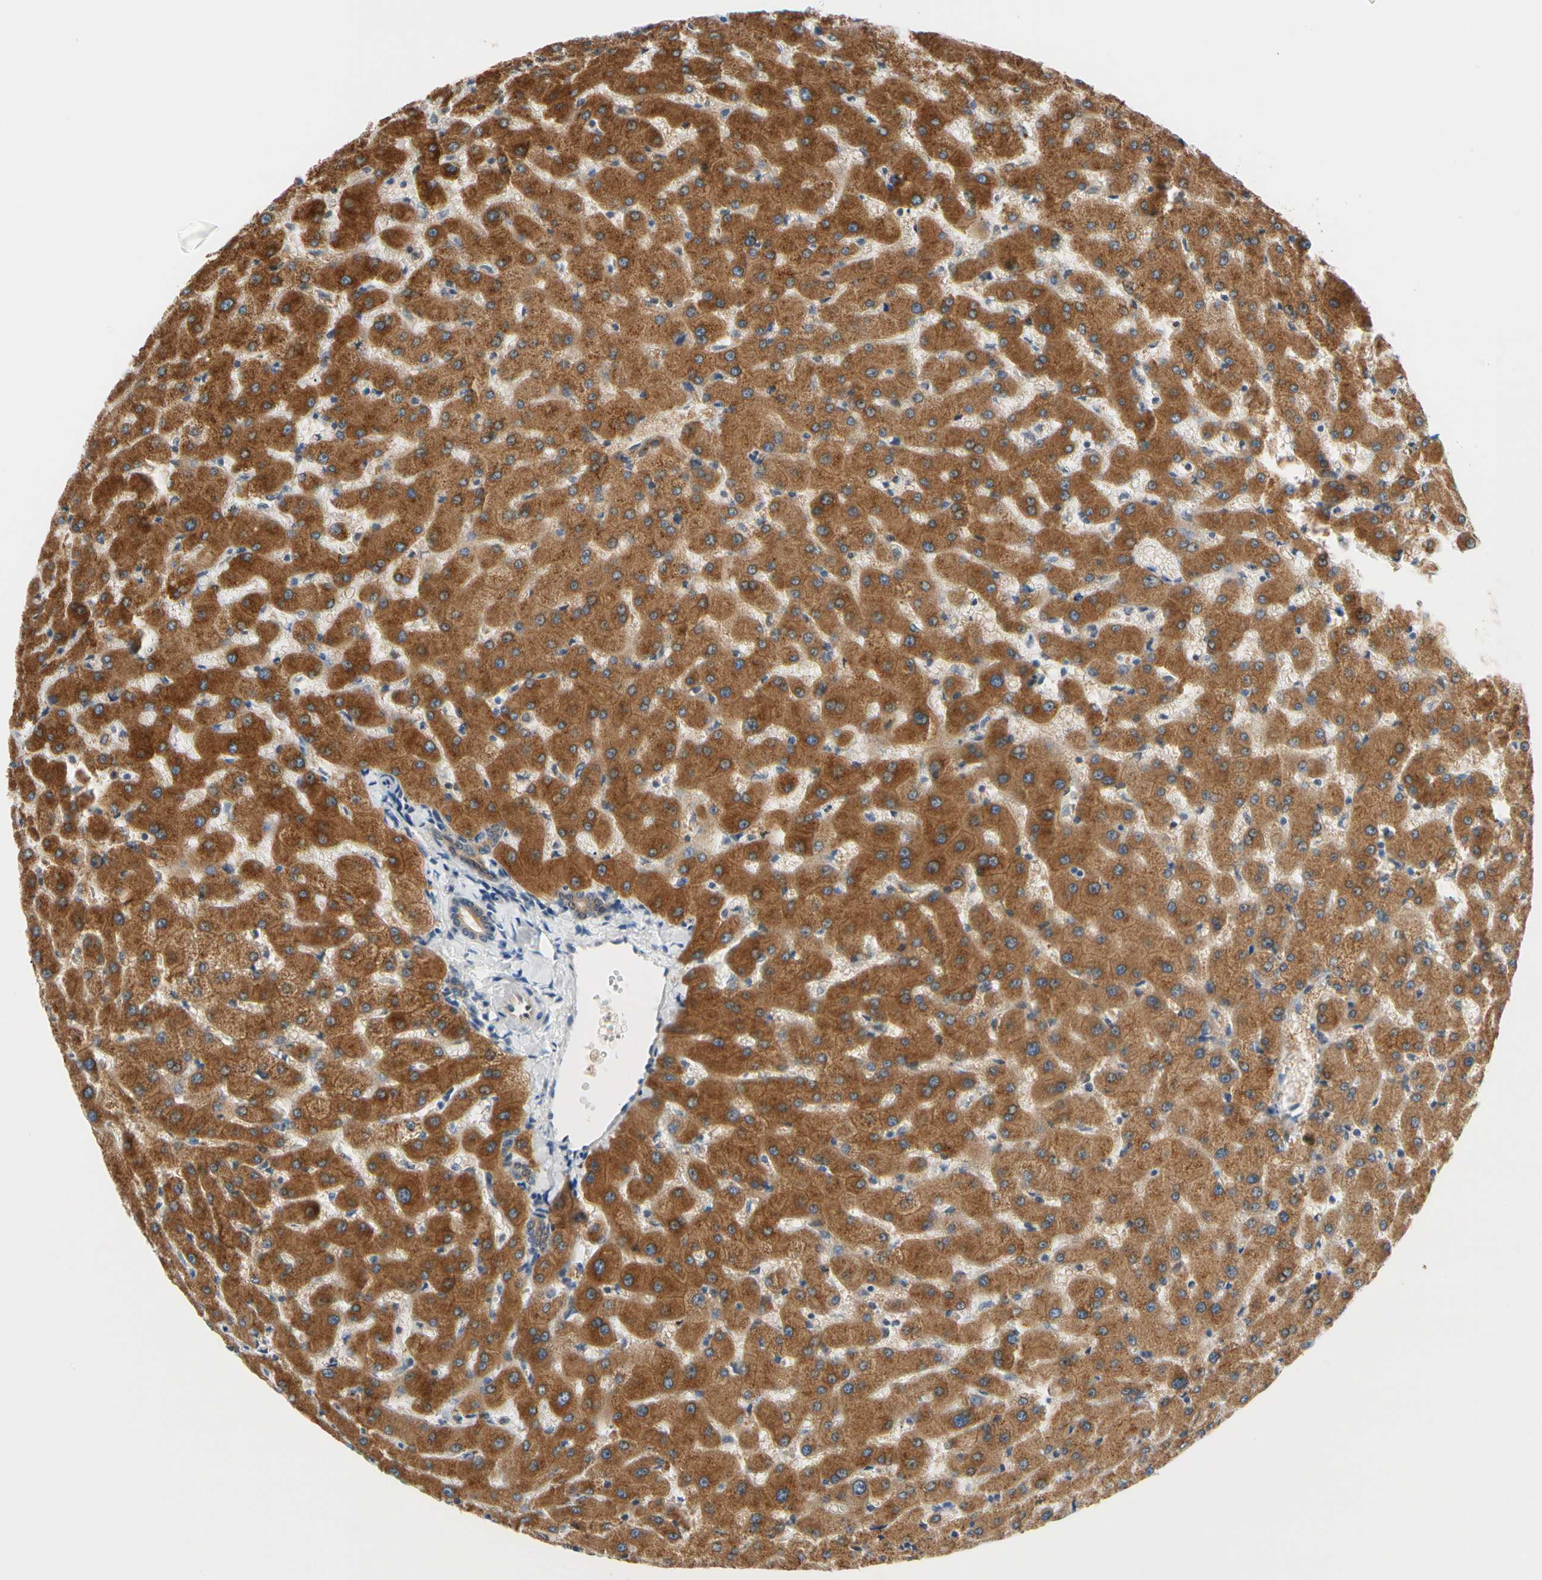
{"staining": {"intensity": "weak", "quantity": ">75%", "location": "cytoplasmic/membranous"}, "tissue": "liver", "cell_type": "Cholangiocytes", "image_type": "normal", "snomed": [{"axis": "morphology", "description": "Normal tissue, NOS"}, {"axis": "topography", "description": "Liver"}], "caption": "The image shows immunohistochemical staining of unremarkable liver. There is weak cytoplasmic/membranous expression is identified in about >75% of cholangiocytes.", "gene": "CFAP36", "patient": {"sex": "female", "age": 63}}